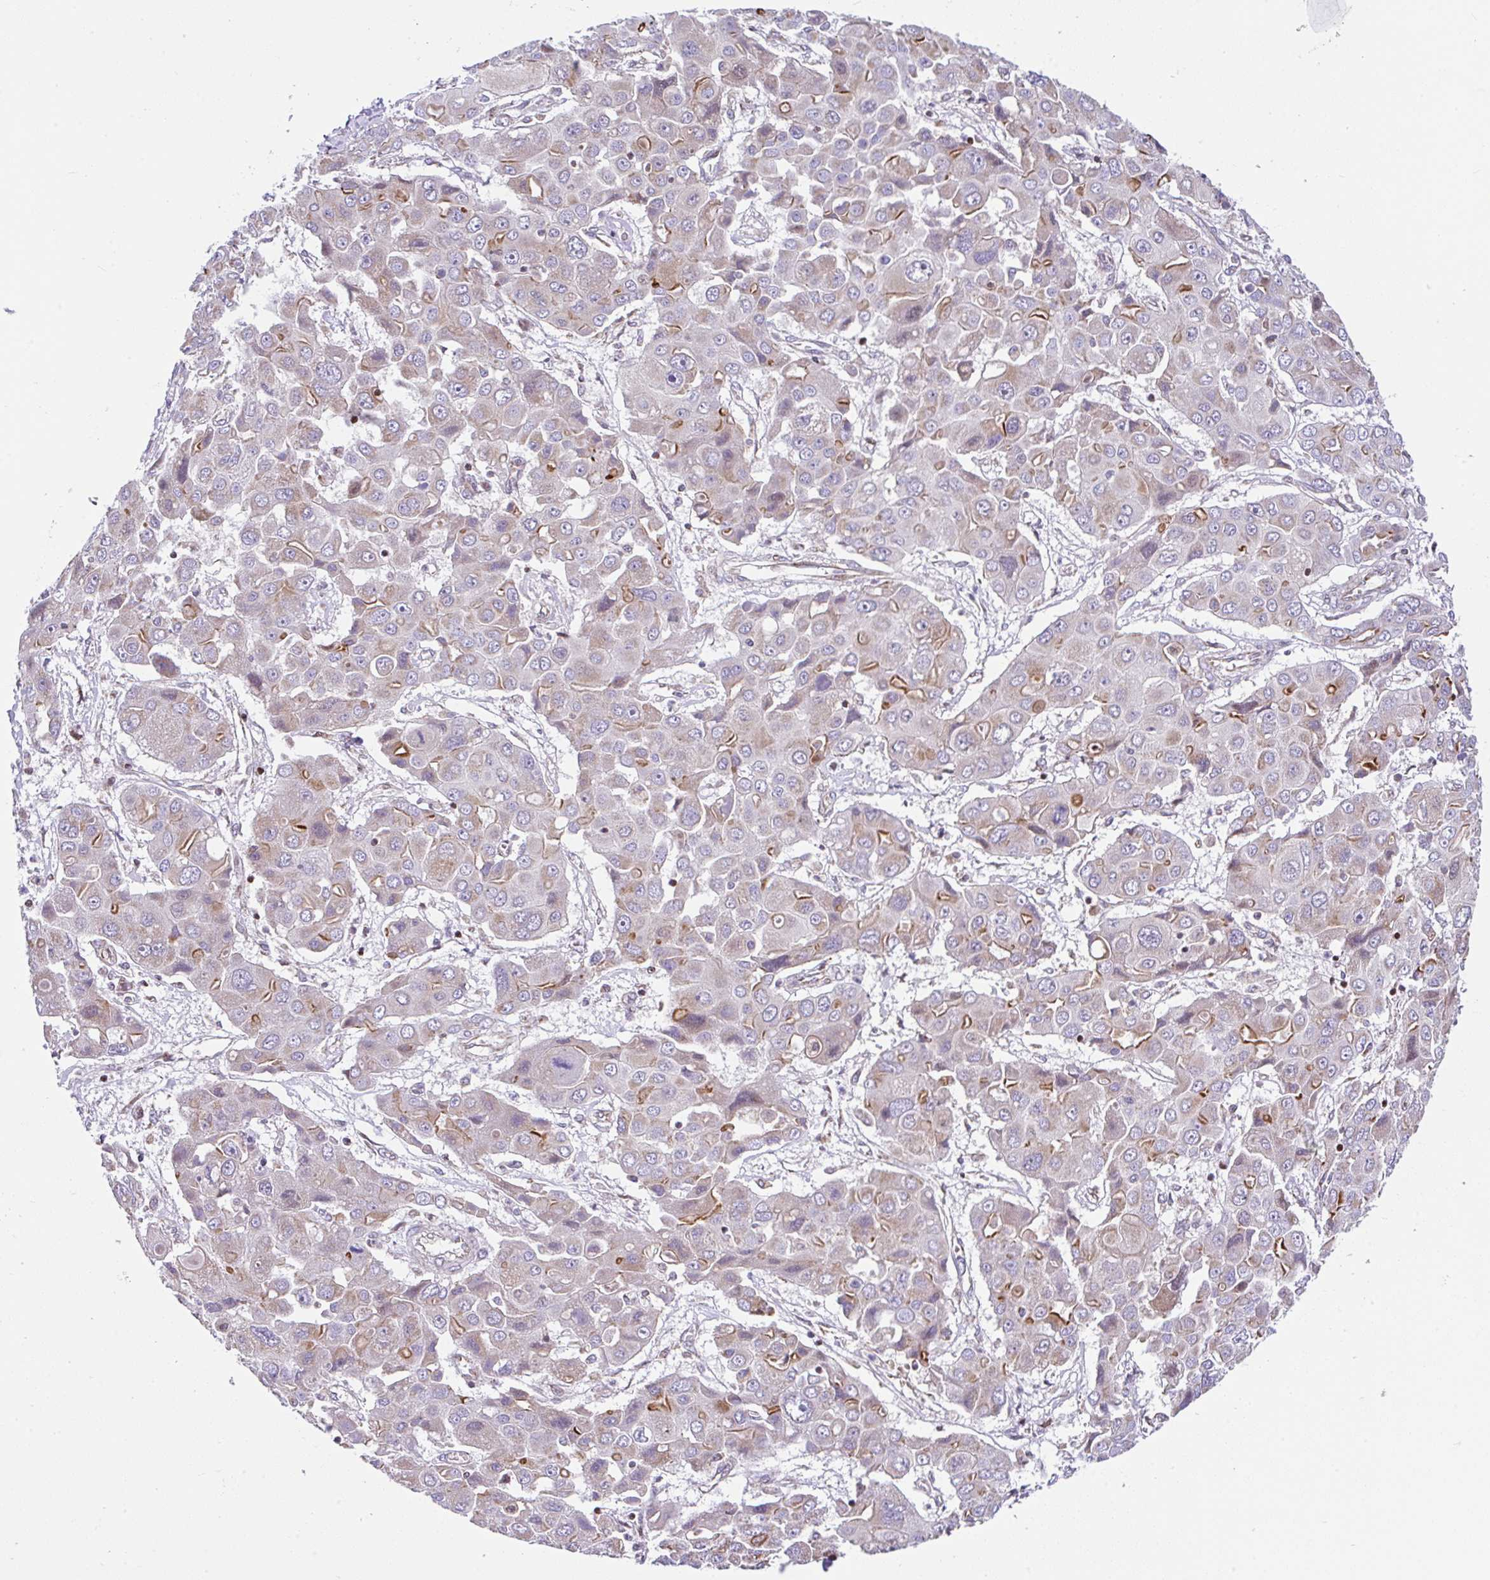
{"staining": {"intensity": "strong", "quantity": "<25%", "location": "cytoplasmic/membranous"}, "tissue": "liver cancer", "cell_type": "Tumor cells", "image_type": "cancer", "snomed": [{"axis": "morphology", "description": "Cholangiocarcinoma"}, {"axis": "topography", "description": "Liver"}], "caption": "Immunohistochemical staining of cholangiocarcinoma (liver) demonstrates medium levels of strong cytoplasmic/membranous expression in approximately <25% of tumor cells.", "gene": "FIGNL1", "patient": {"sex": "male", "age": 67}}